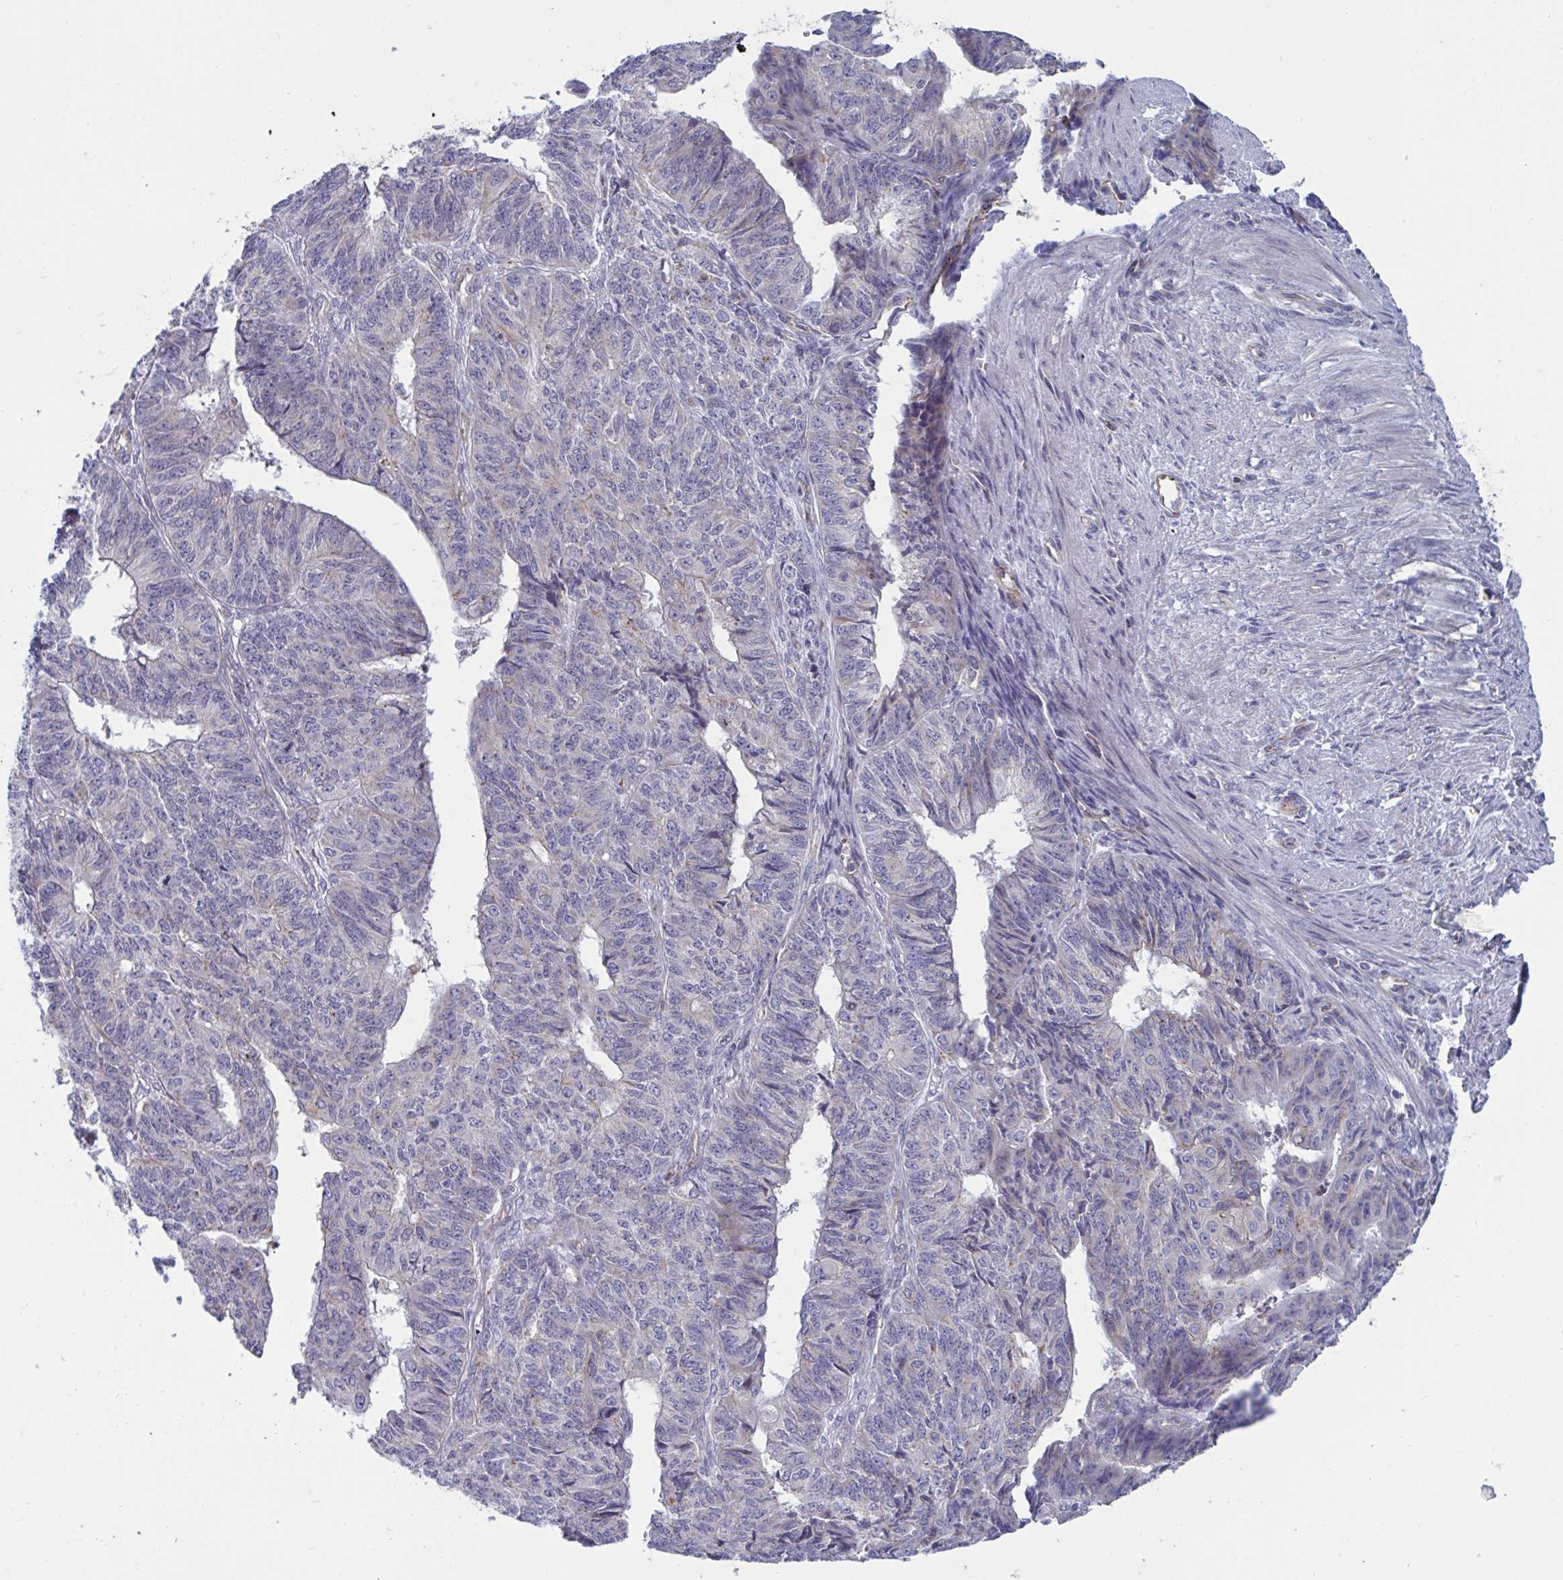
{"staining": {"intensity": "weak", "quantity": "<25%", "location": "cytoplasmic/membranous"}, "tissue": "endometrial cancer", "cell_type": "Tumor cells", "image_type": "cancer", "snomed": [{"axis": "morphology", "description": "Adenocarcinoma, NOS"}, {"axis": "topography", "description": "Endometrium"}], "caption": "Tumor cells show no significant staining in endometrial cancer.", "gene": "SLC9A6", "patient": {"sex": "female", "age": 32}}